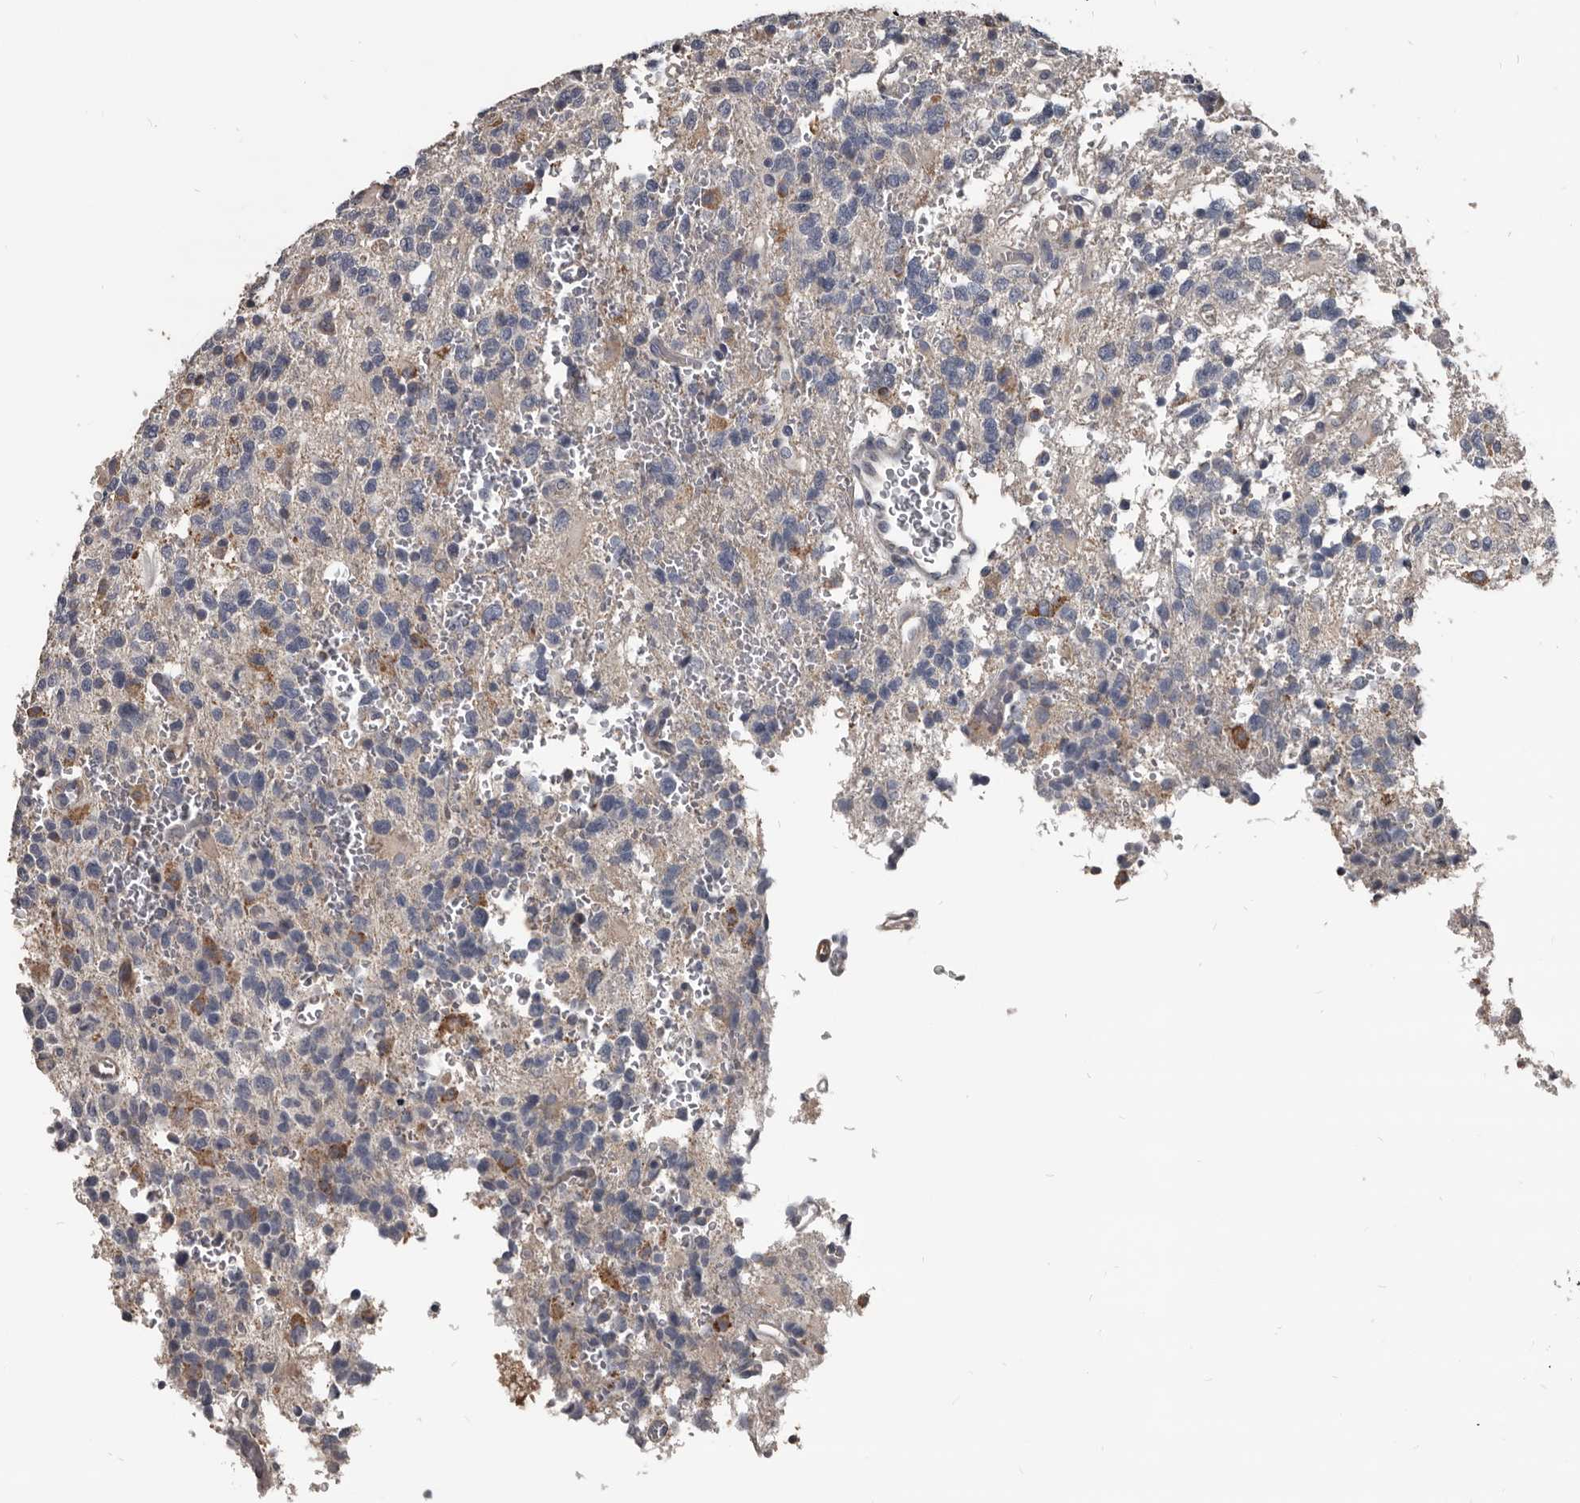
{"staining": {"intensity": "moderate", "quantity": "<25%", "location": "cytoplasmic/membranous"}, "tissue": "glioma", "cell_type": "Tumor cells", "image_type": "cancer", "snomed": [{"axis": "morphology", "description": "Glioma, malignant, High grade"}, {"axis": "topography", "description": "Brain"}], "caption": "Immunohistochemistry of high-grade glioma (malignant) shows low levels of moderate cytoplasmic/membranous staining in approximately <25% of tumor cells.", "gene": "GREB1", "patient": {"sex": "female", "age": 62}}